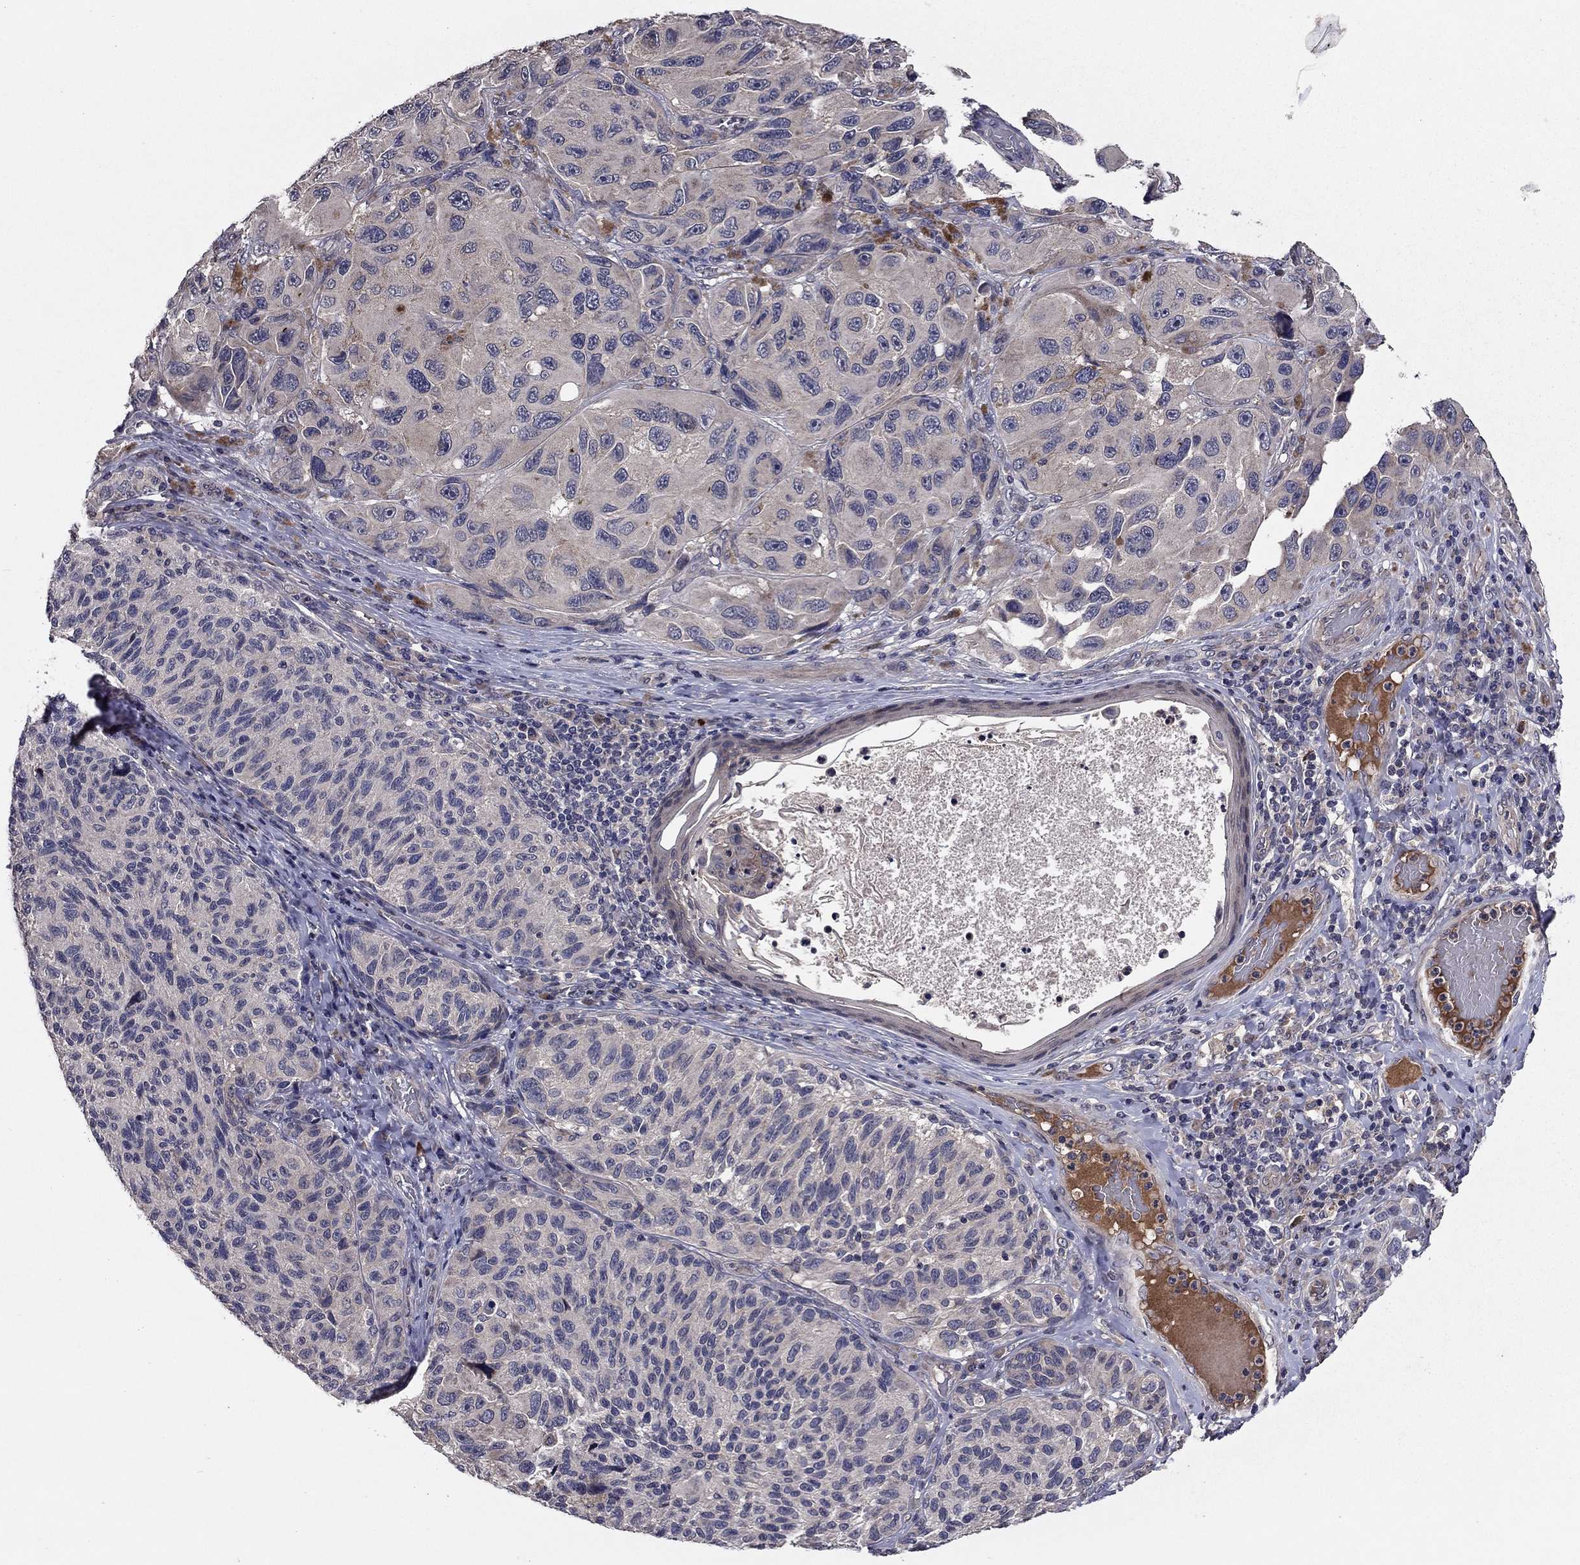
{"staining": {"intensity": "negative", "quantity": "none", "location": "none"}, "tissue": "melanoma", "cell_type": "Tumor cells", "image_type": "cancer", "snomed": [{"axis": "morphology", "description": "Malignant melanoma, NOS"}, {"axis": "topography", "description": "Skin"}], "caption": "An immunohistochemistry (IHC) photomicrograph of melanoma is shown. There is no staining in tumor cells of melanoma.", "gene": "PROS1", "patient": {"sex": "female", "age": 73}}